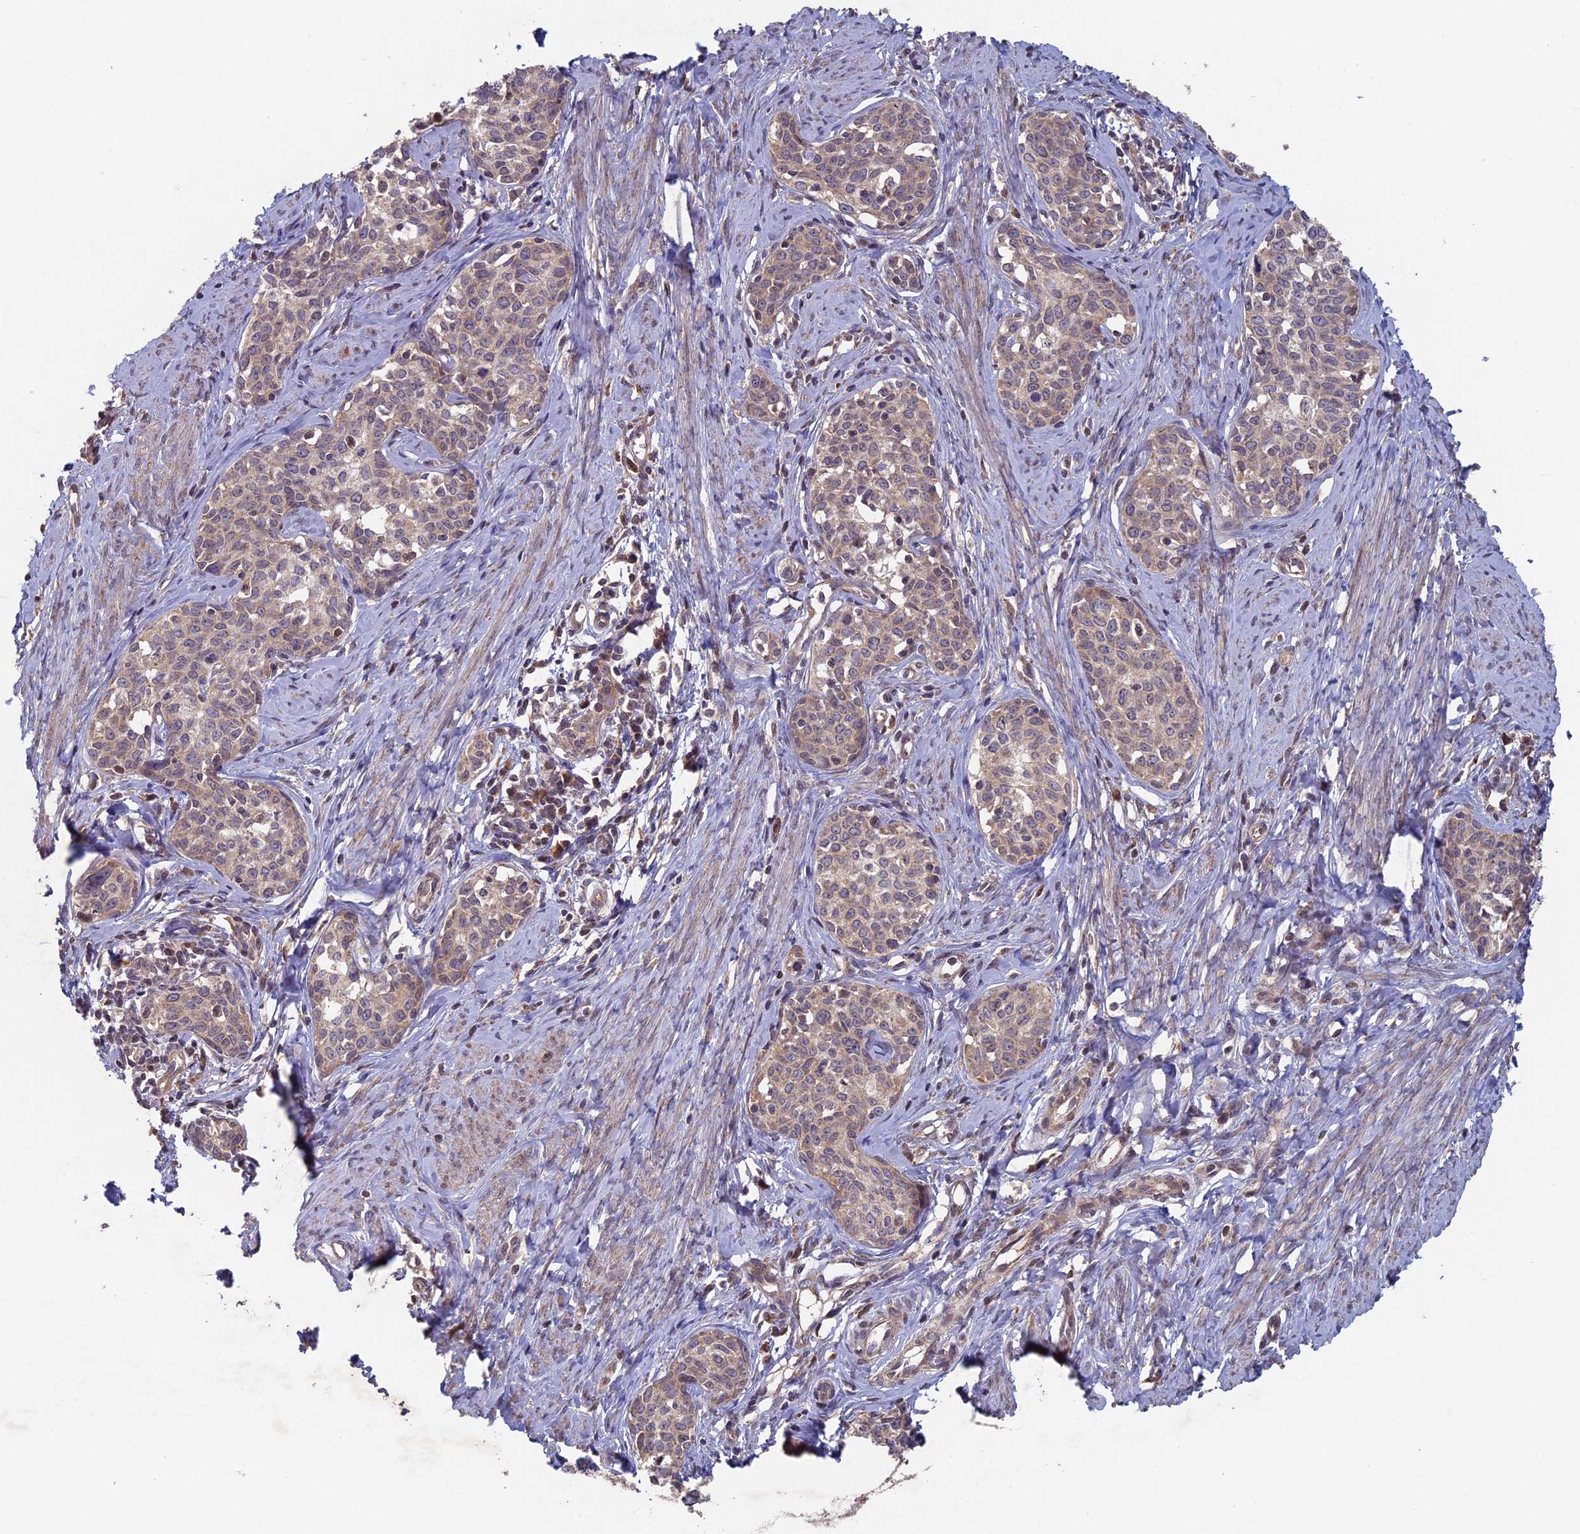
{"staining": {"intensity": "moderate", "quantity": ">75%", "location": "cytoplasmic/membranous"}, "tissue": "cervical cancer", "cell_type": "Tumor cells", "image_type": "cancer", "snomed": [{"axis": "morphology", "description": "Squamous cell carcinoma, NOS"}, {"axis": "topography", "description": "Cervix"}], "caption": "Immunohistochemistry image of human squamous cell carcinoma (cervical) stained for a protein (brown), which demonstrates medium levels of moderate cytoplasmic/membranous staining in about >75% of tumor cells.", "gene": "RCCD1", "patient": {"sex": "female", "age": 52}}